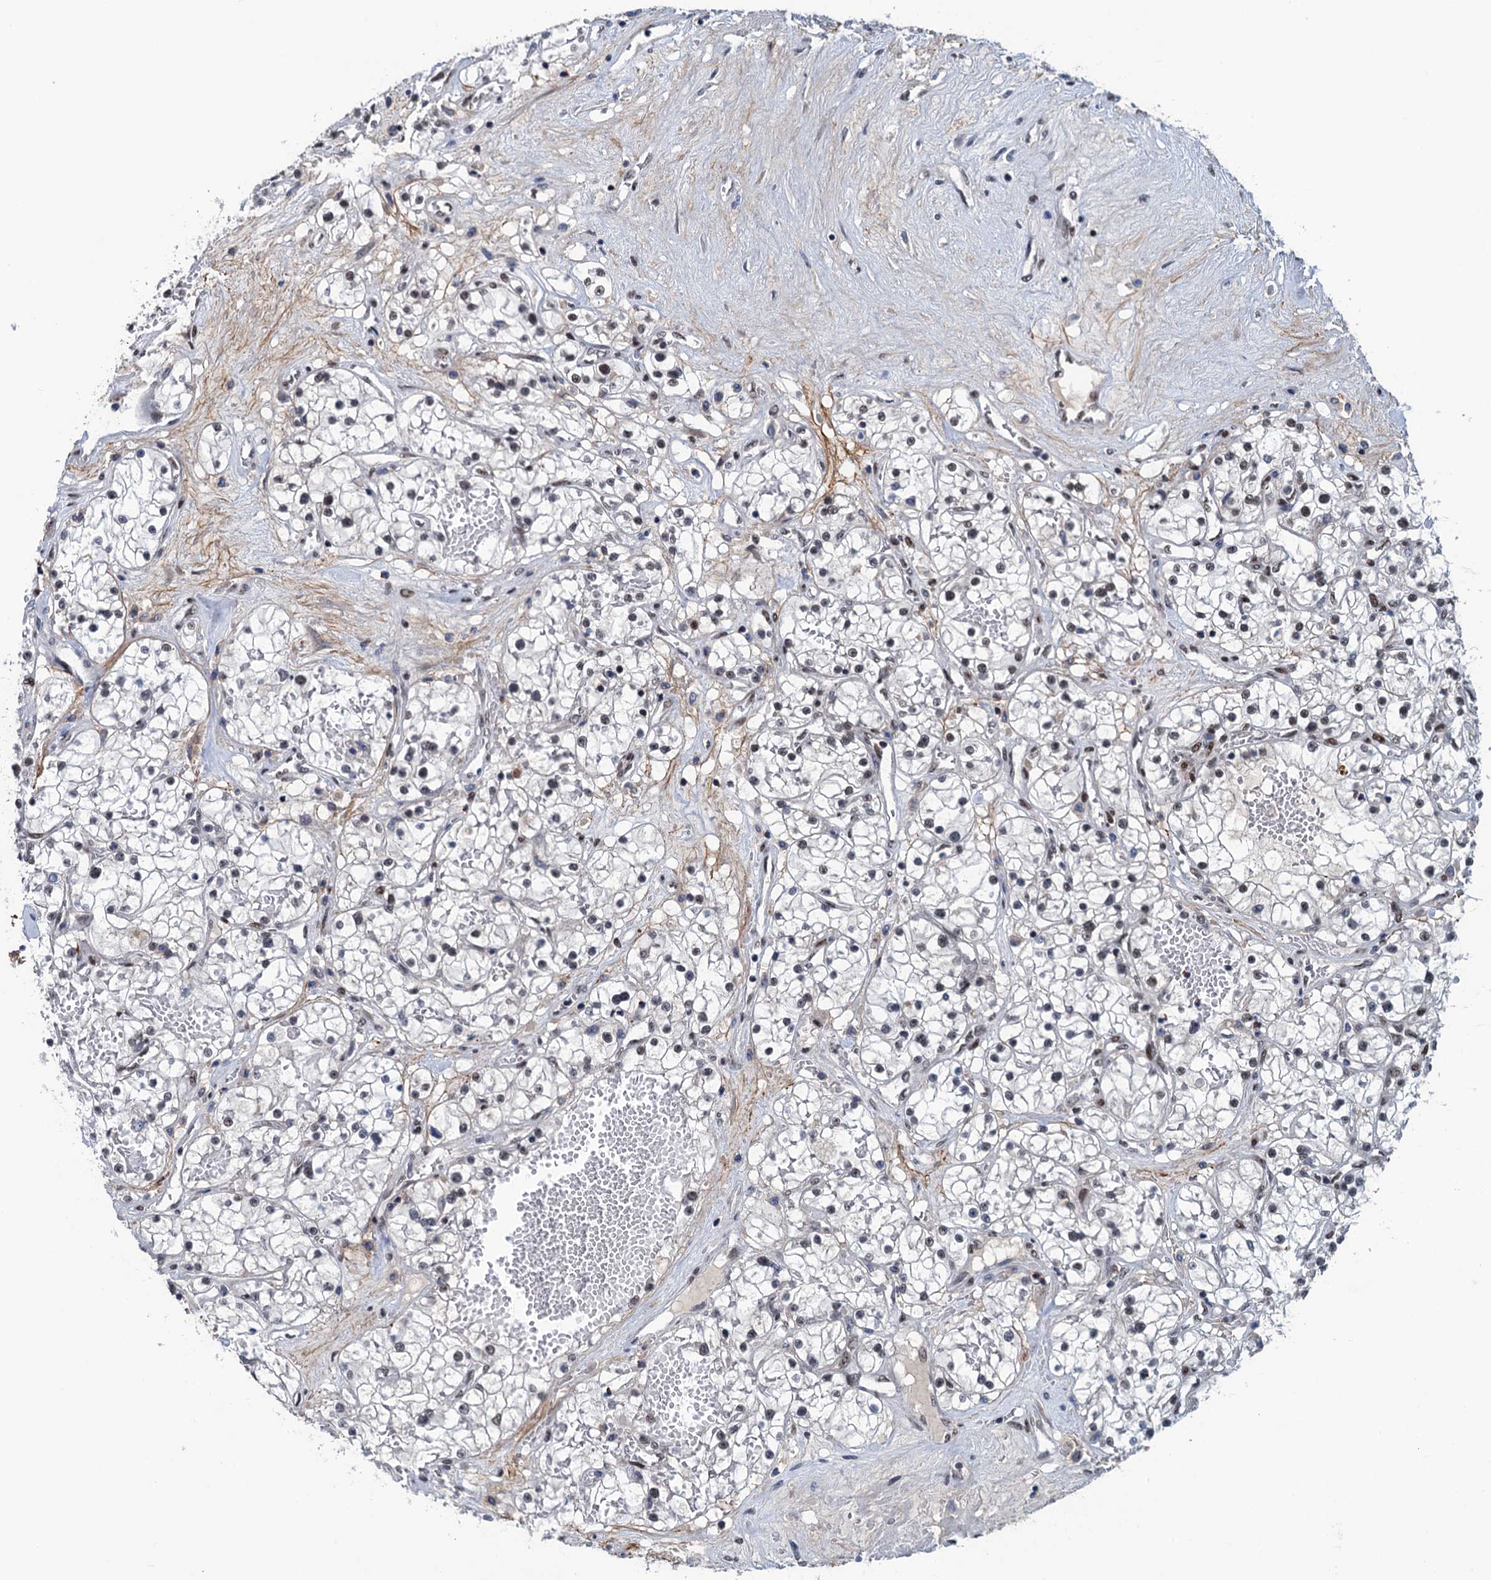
{"staining": {"intensity": "moderate", "quantity": "25%-75%", "location": "nuclear"}, "tissue": "renal cancer", "cell_type": "Tumor cells", "image_type": "cancer", "snomed": [{"axis": "morphology", "description": "Normal tissue, NOS"}, {"axis": "morphology", "description": "Adenocarcinoma, NOS"}, {"axis": "topography", "description": "Kidney"}], "caption": "A photomicrograph showing moderate nuclear positivity in approximately 25%-75% of tumor cells in renal adenocarcinoma, as visualized by brown immunohistochemical staining.", "gene": "SAE1", "patient": {"sex": "male", "age": 68}}